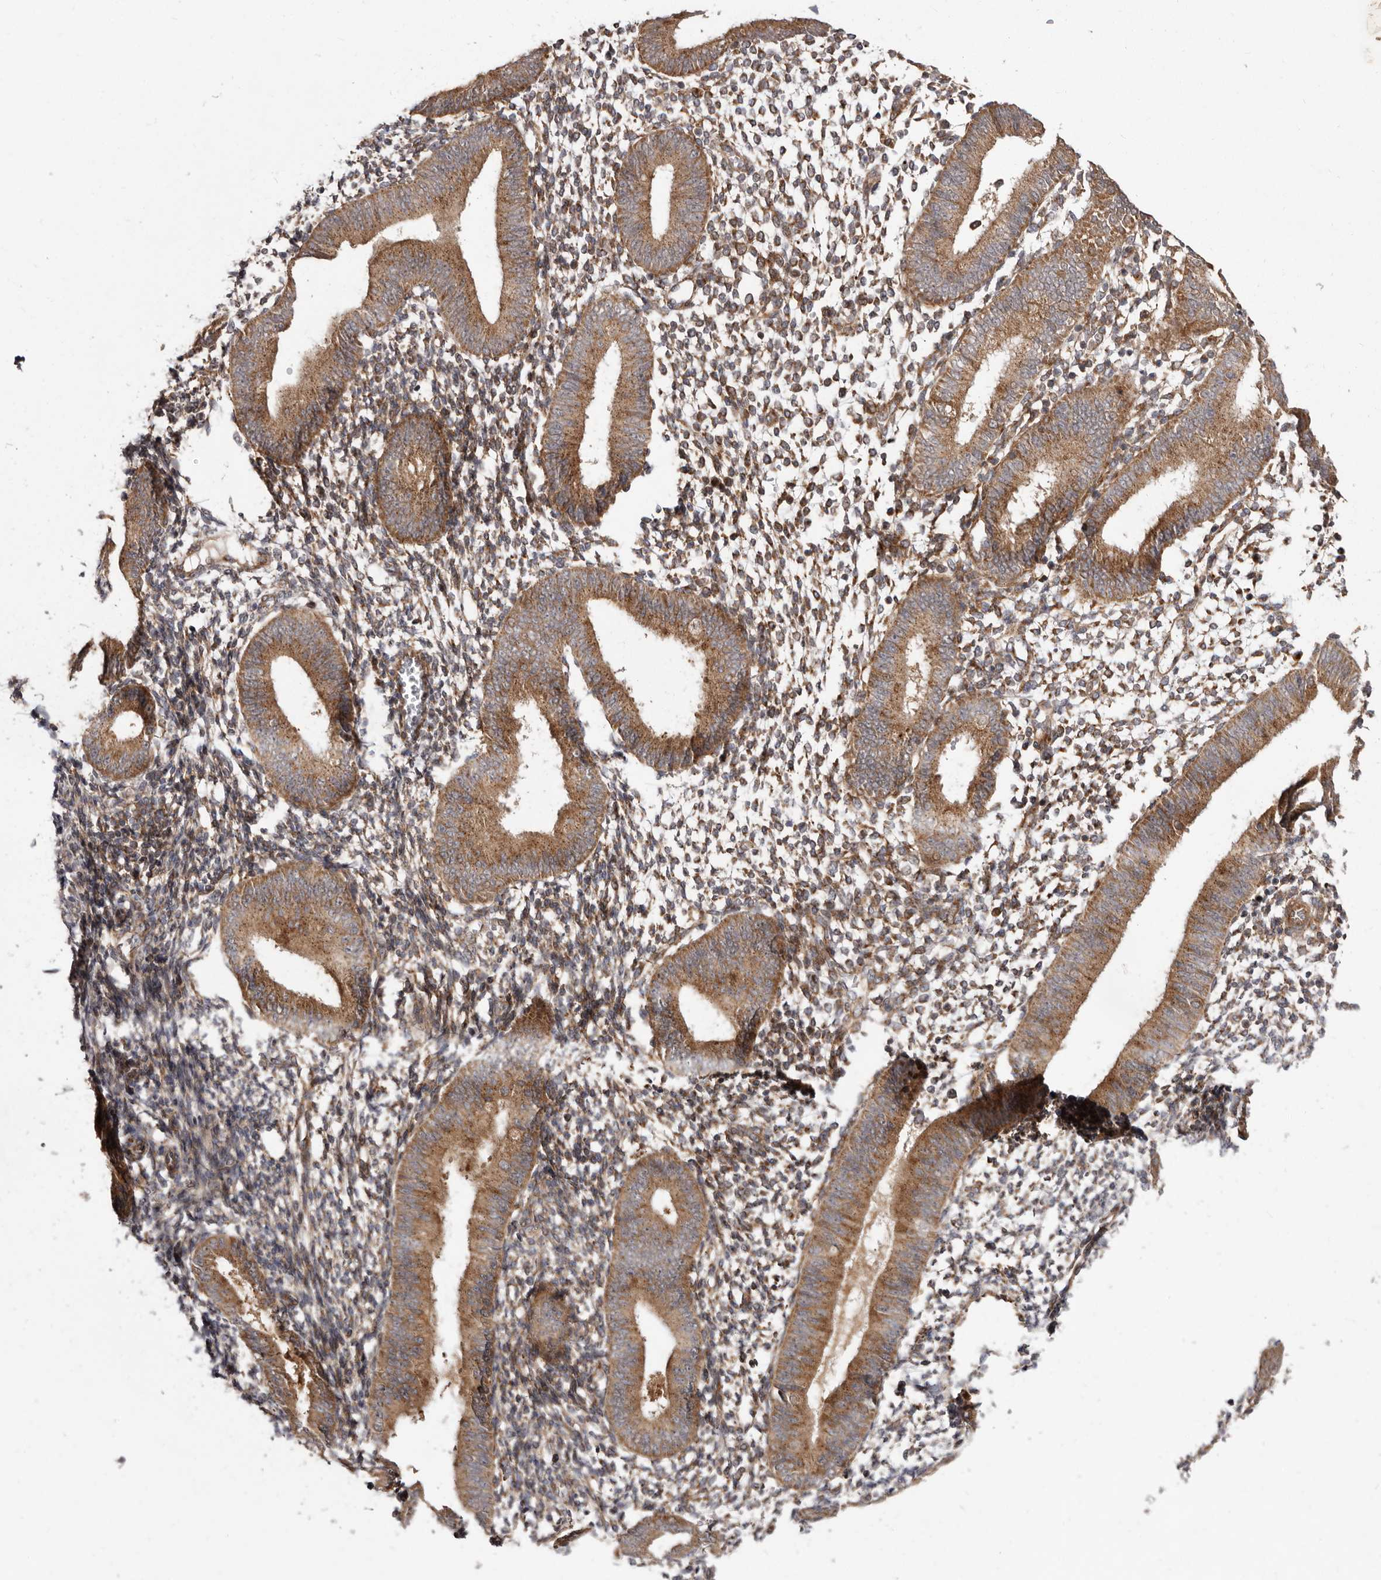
{"staining": {"intensity": "moderate", "quantity": "25%-75%", "location": "cytoplasmic/membranous"}, "tissue": "endometrium", "cell_type": "Cells in endometrial stroma", "image_type": "normal", "snomed": [{"axis": "morphology", "description": "Normal tissue, NOS"}, {"axis": "topography", "description": "Uterus"}, {"axis": "topography", "description": "Endometrium"}], "caption": "Protein staining of normal endometrium reveals moderate cytoplasmic/membranous staining in about 25%-75% of cells in endometrial stroma. (IHC, brightfield microscopy, high magnification).", "gene": "FLAD1", "patient": {"sex": "female", "age": 48}}